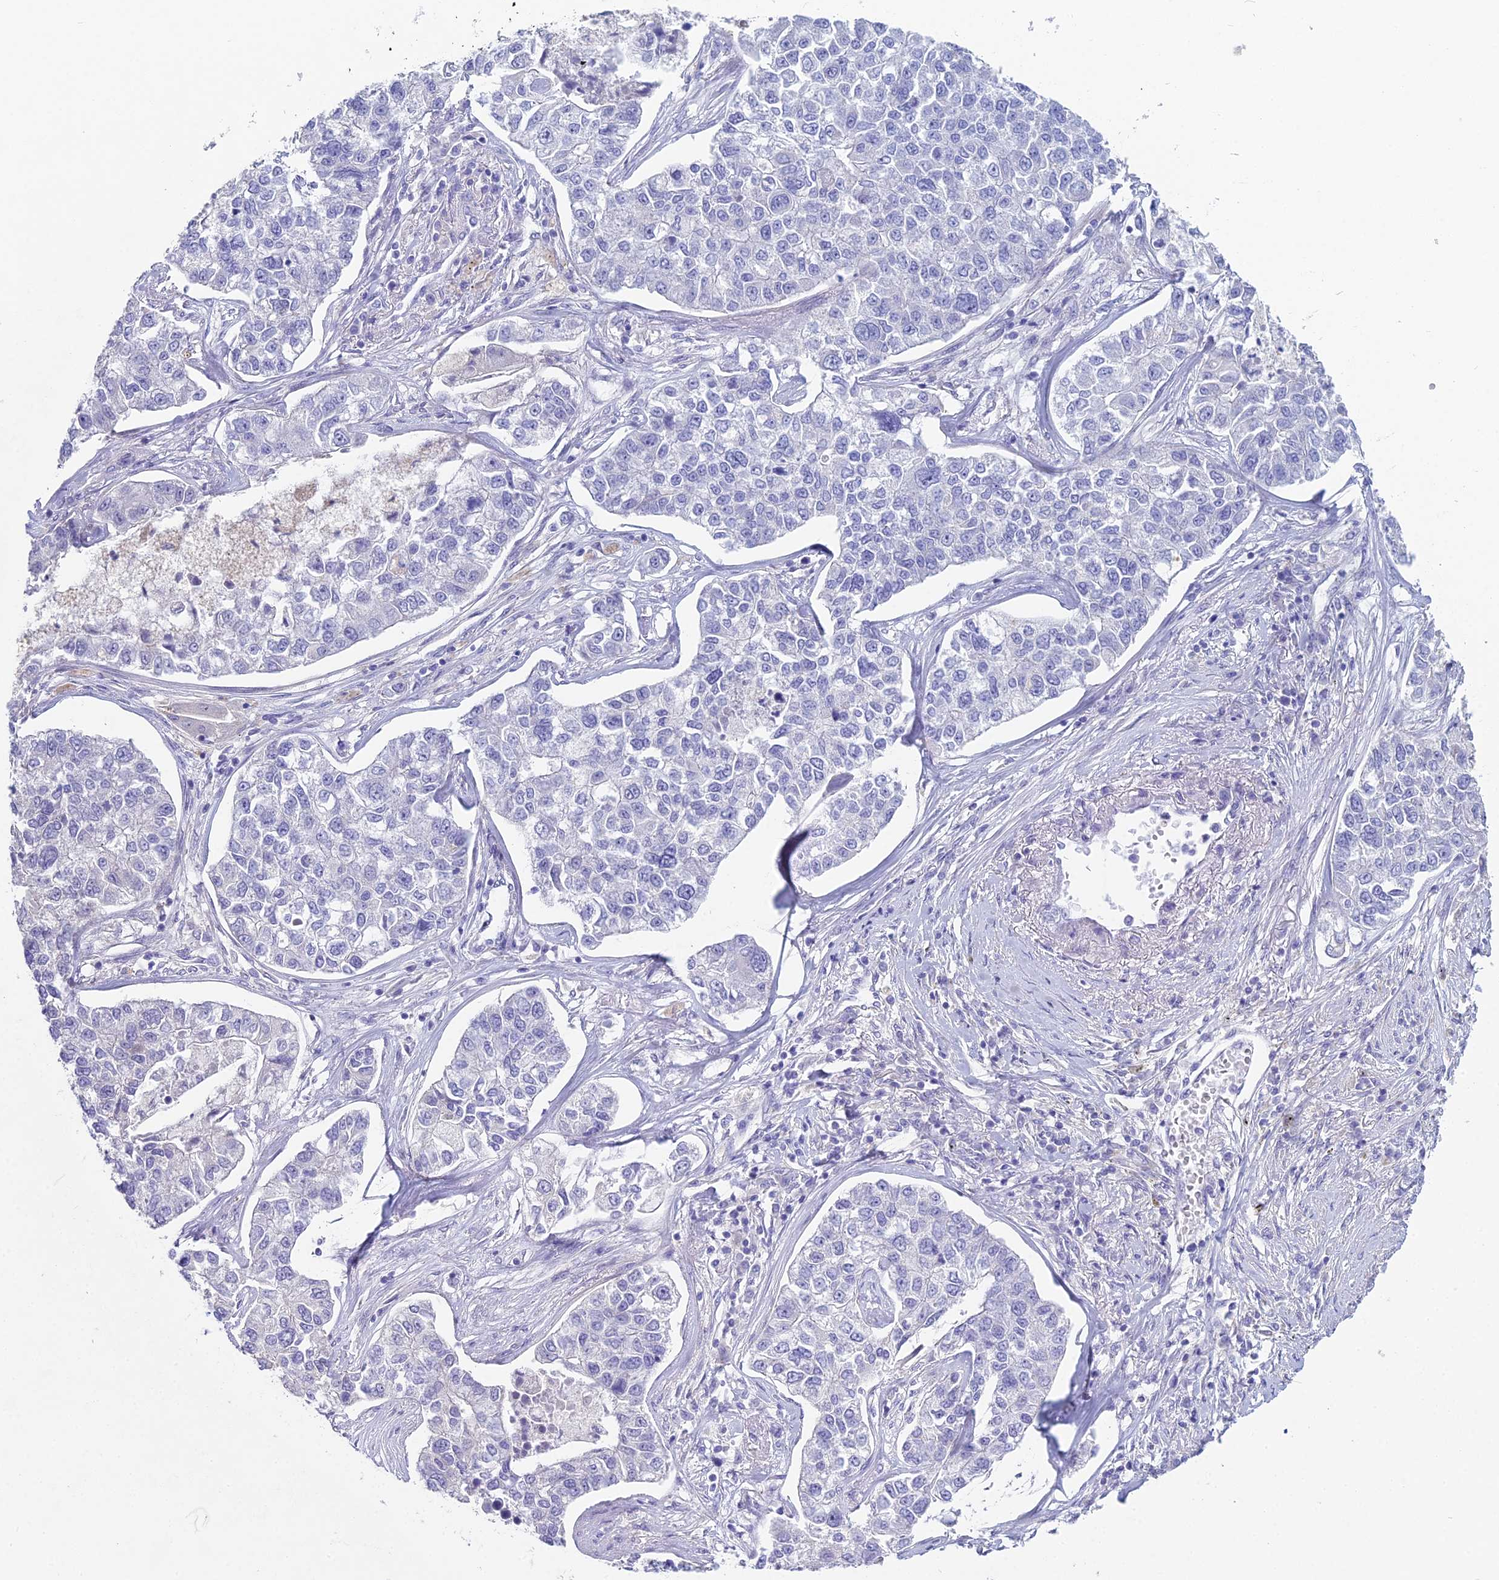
{"staining": {"intensity": "negative", "quantity": "none", "location": "none"}, "tissue": "lung cancer", "cell_type": "Tumor cells", "image_type": "cancer", "snomed": [{"axis": "morphology", "description": "Adenocarcinoma, NOS"}, {"axis": "topography", "description": "Lung"}], "caption": "A histopathology image of human lung cancer (adenocarcinoma) is negative for staining in tumor cells. The staining is performed using DAB (3,3'-diaminobenzidine) brown chromogen with nuclei counter-stained in using hematoxylin.", "gene": "NCAM1", "patient": {"sex": "male", "age": 49}}